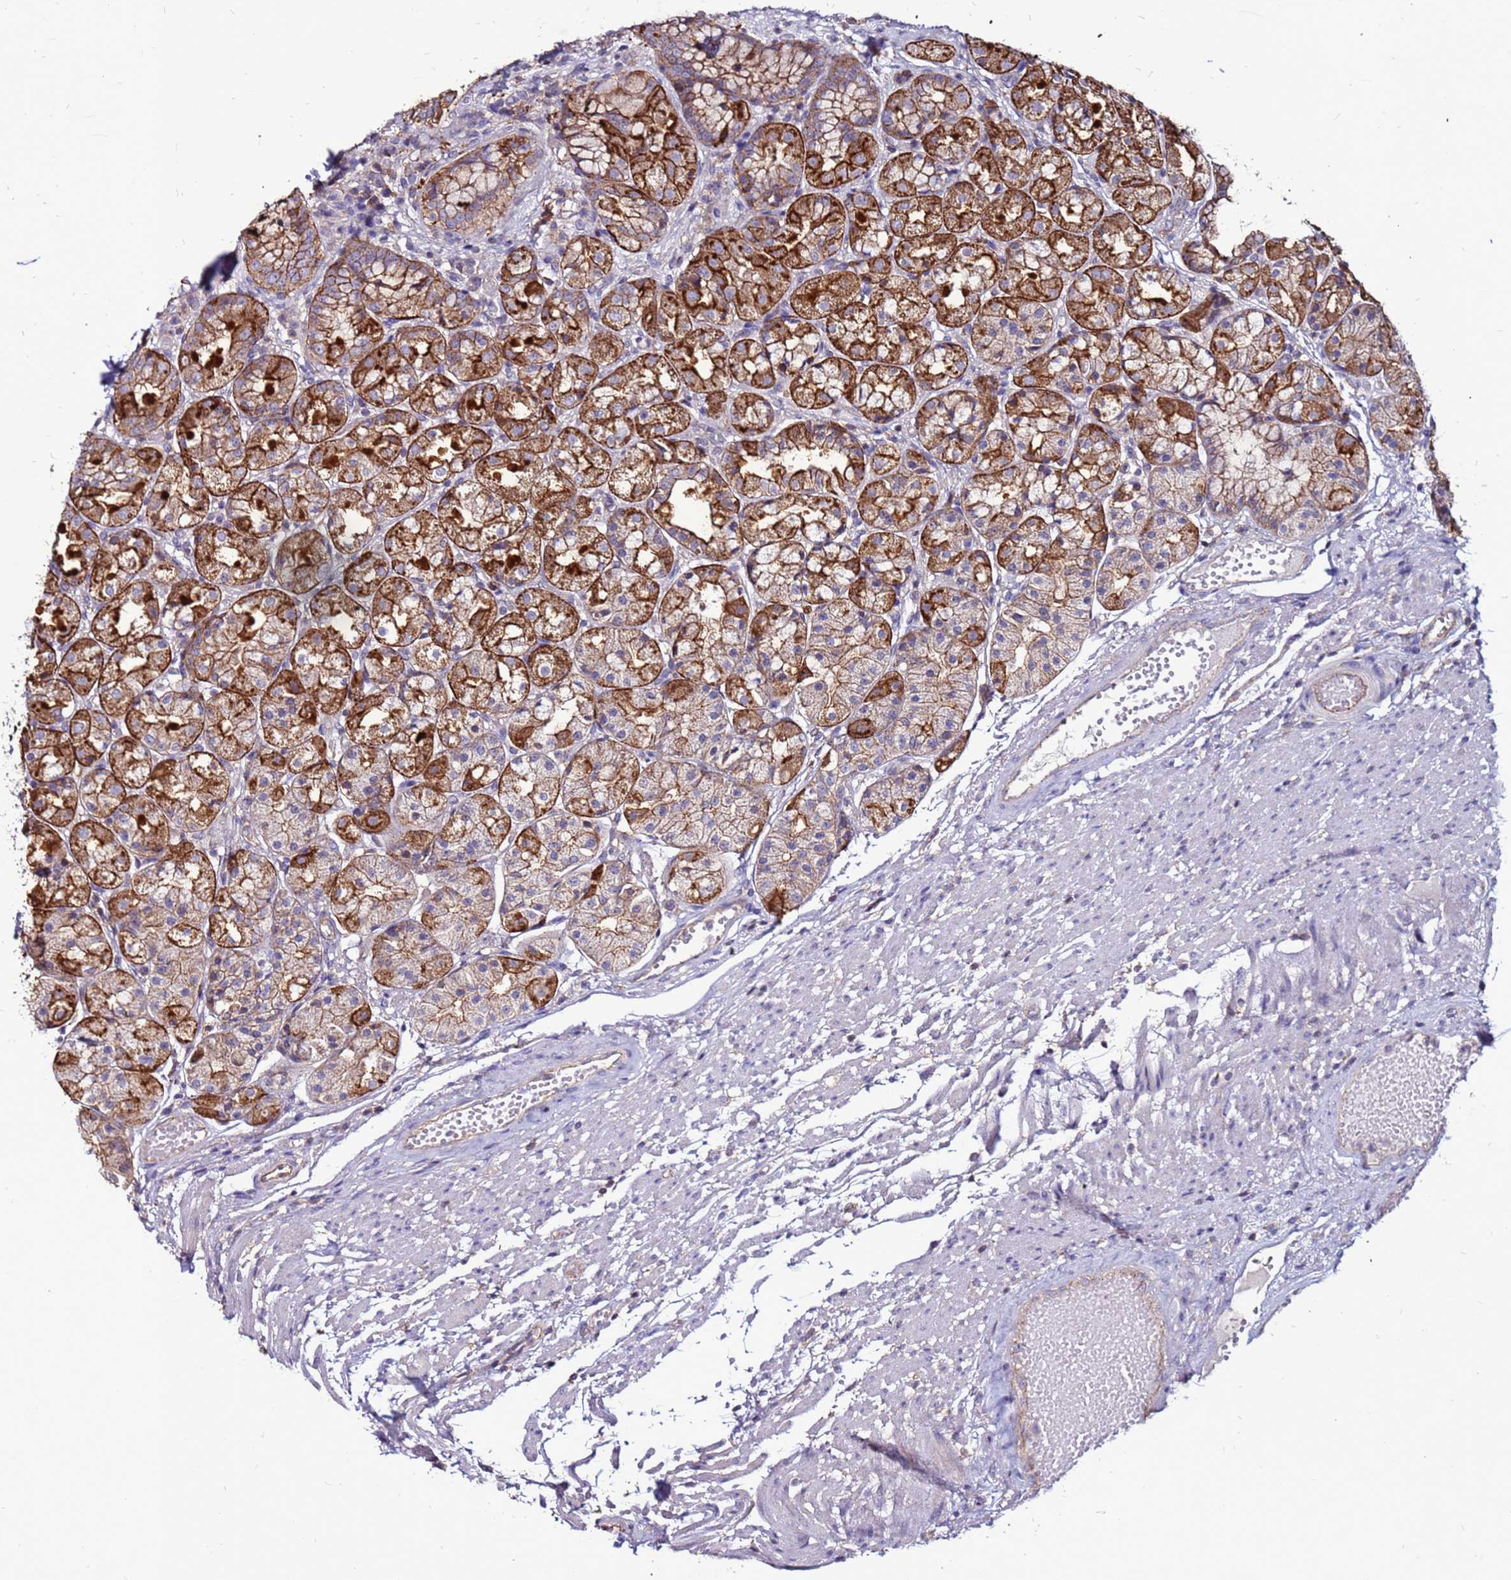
{"staining": {"intensity": "strong", "quantity": "25%-75%", "location": "cytoplasmic/membranous"}, "tissue": "stomach", "cell_type": "Glandular cells", "image_type": "normal", "snomed": [{"axis": "morphology", "description": "Normal tissue, NOS"}, {"axis": "topography", "description": "Stomach, upper"}], "caption": "DAB (3,3'-diaminobenzidine) immunohistochemical staining of unremarkable human stomach shows strong cytoplasmic/membranous protein expression in approximately 25%-75% of glandular cells. (Brightfield microscopy of DAB IHC at high magnification).", "gene": "NRN1L", "patient": {"sex": "male", "age": 72}}